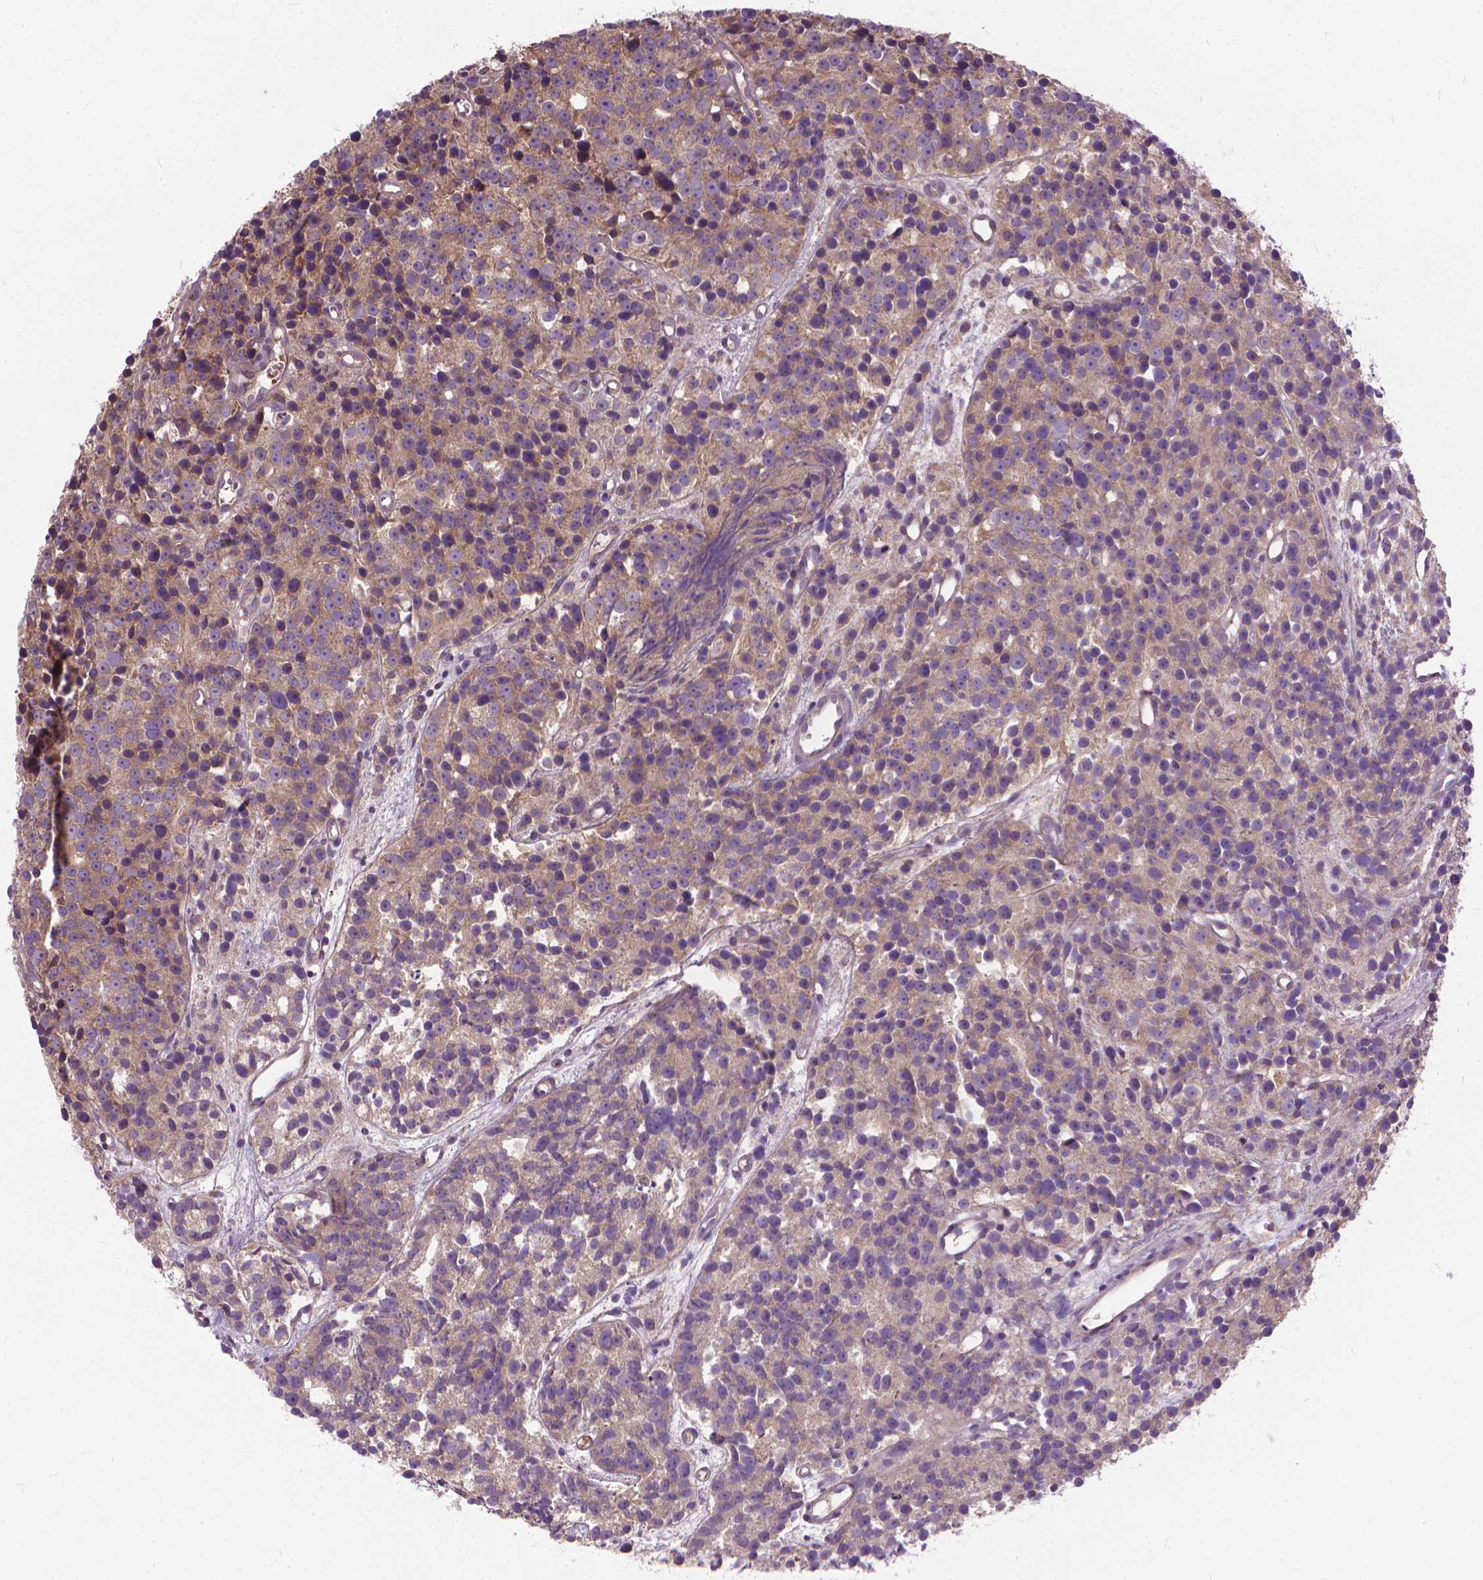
{"staining": {"intensity": "weak", "quantity": "25%-75%", "location": "cytoplasmic/membranous"}, "tissue": "prostate cancer", "cell_type": "Tumor cells", "image_type": "cancer", "snomed": [{"axis": "morphology", "description": "Adenocarcinoma, High grade"}, {"axis": "topography", "description": "Prostate"}], "caption": "This image shows IHC staining of human high-grade adenocarcinoma (prostate), with low weak cytoplasmic/membranous staining in about 25%-75% of tumor cells.", "gene": "NUDT1", "patient": {"sex": "male", "age": 77}}